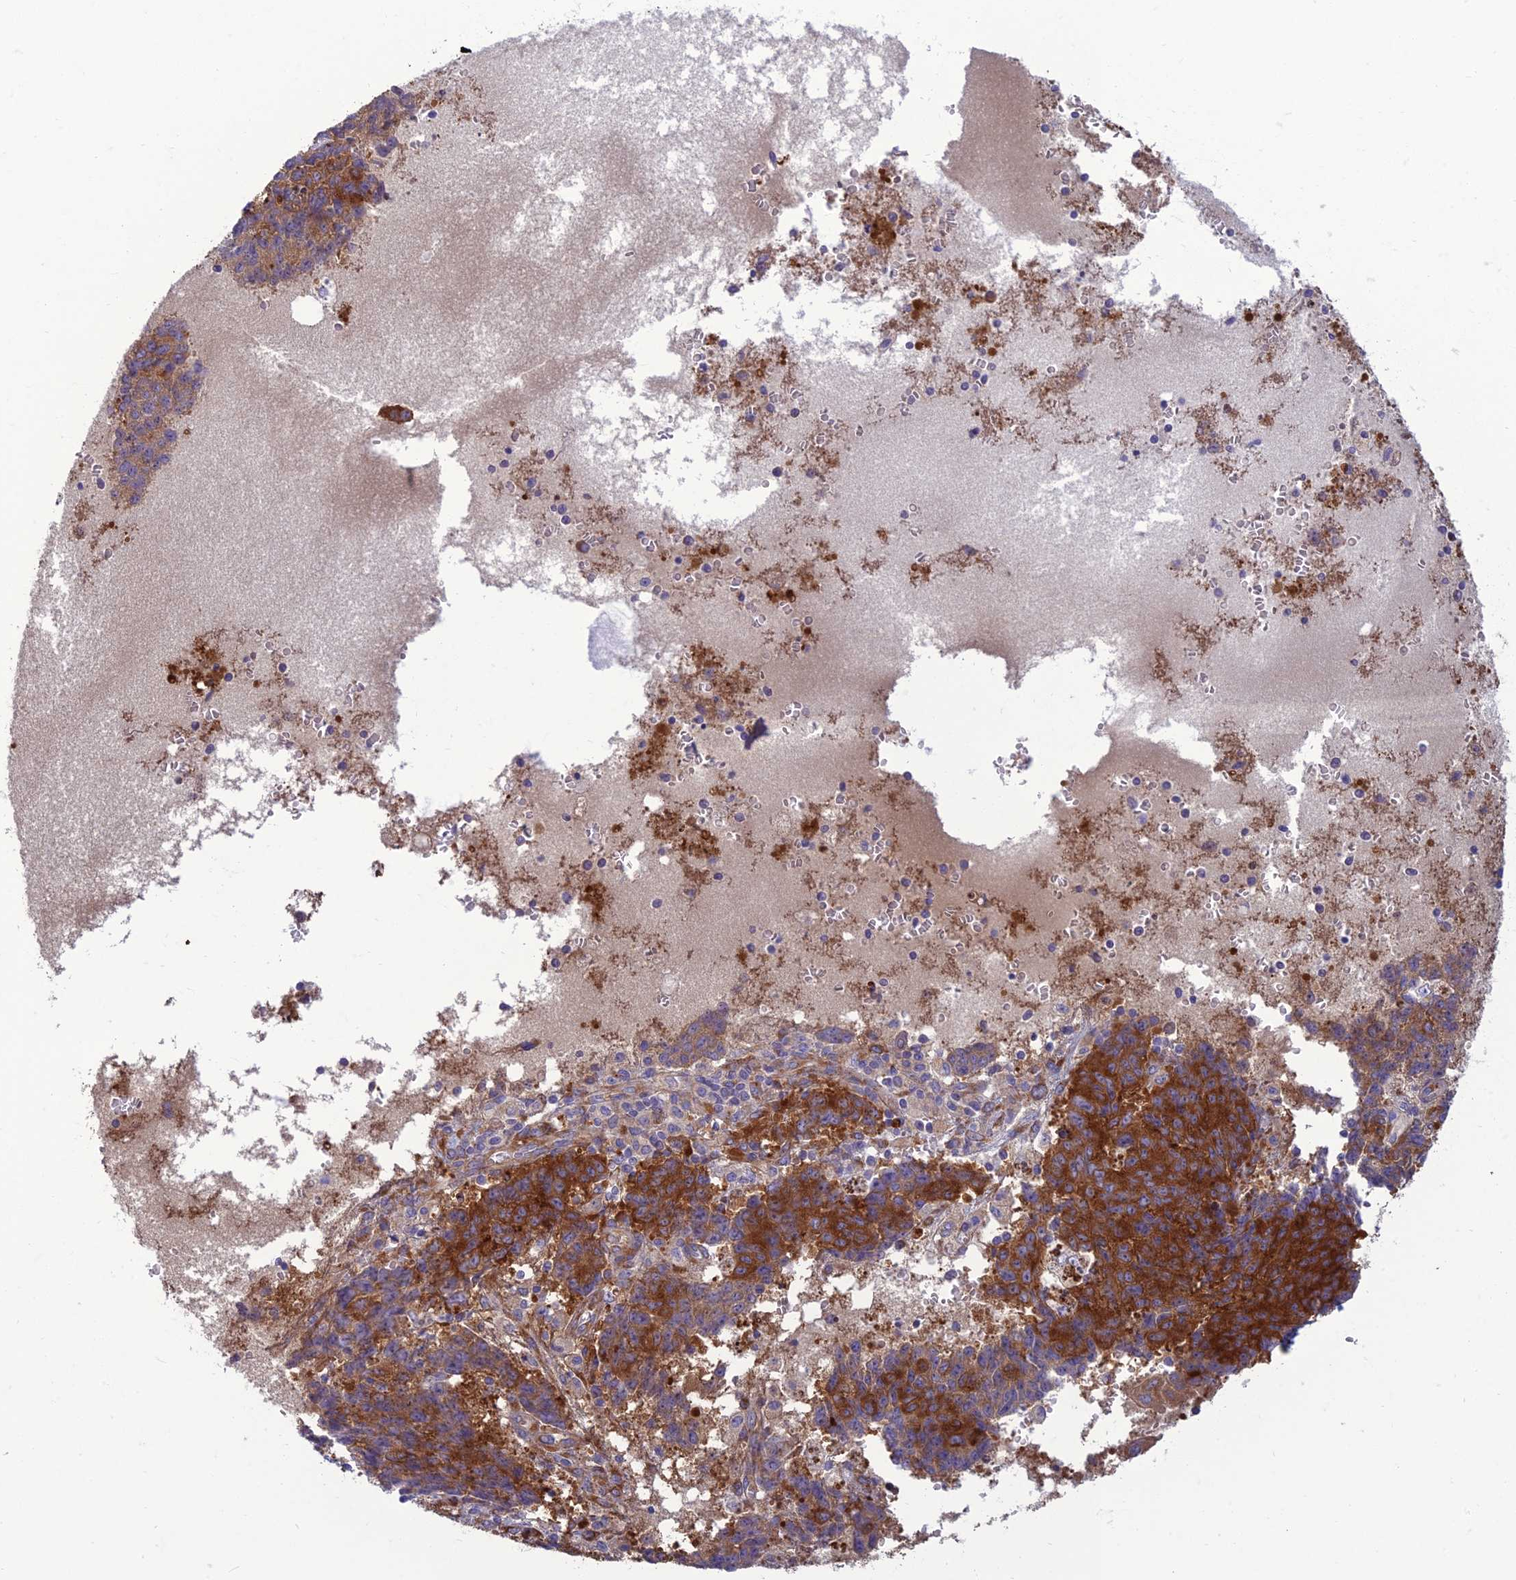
{"staining": {"intensity": "strong", "quantity": ">75%", "location": "cytoplasmic/membranous"}, "tissue": "ovarian cancer", "cell_type": "Tumor cells", "image_type": "cancer", "snomed": [{"axis": "morphology", "description": "Carcinoma, endometroid"}, {"axis": "topography", "description": "Ovary"}], "caption": "Human ovarian endometroid carcinoma stained with a protein marker demonstrates strong staining in tumor cells.", "gene": "RPL17-C18orf32", "patient": {"sex": "female", "age": 42}}